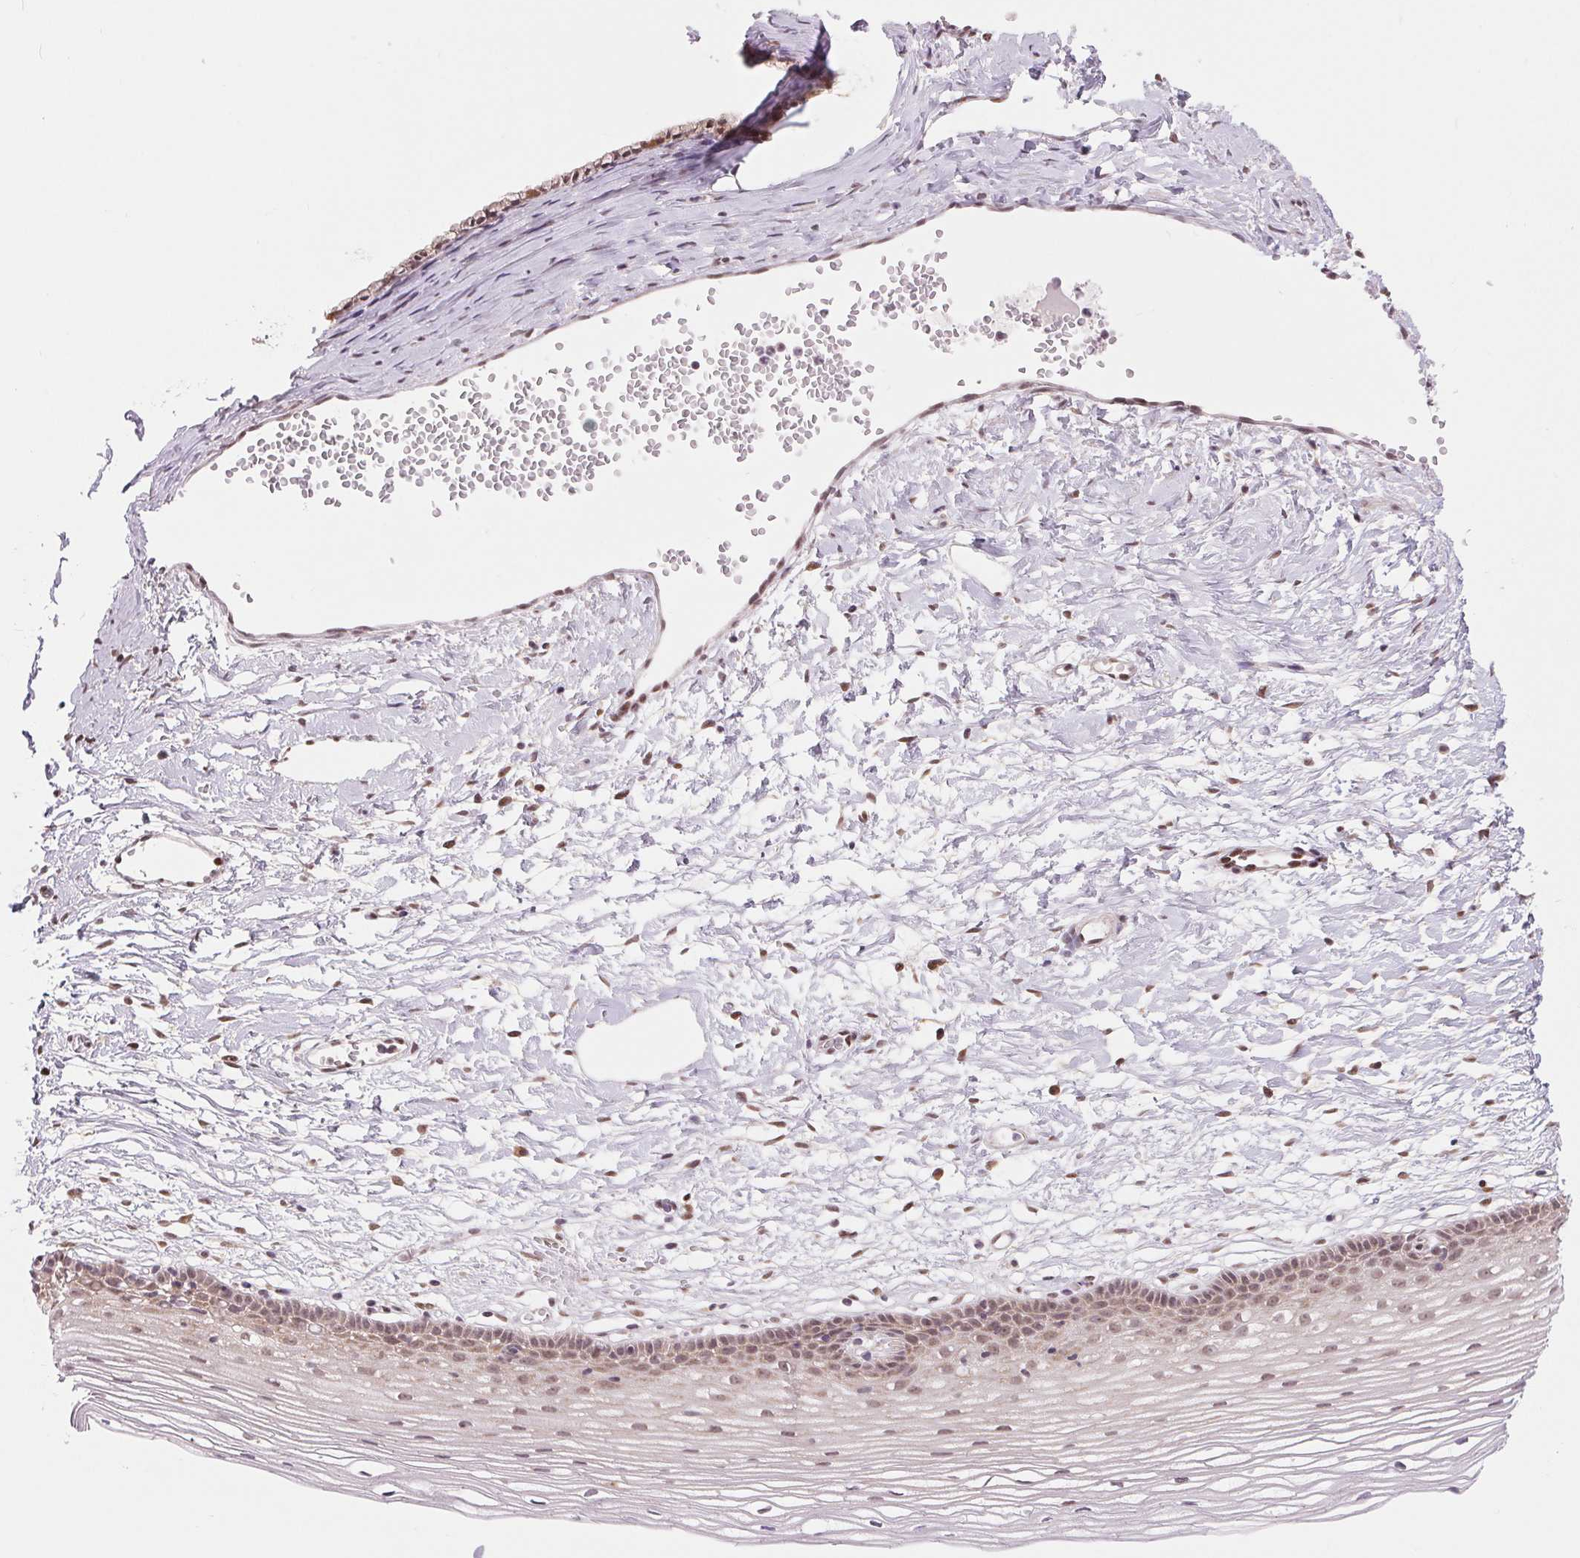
{"staining": {"intensity": "weak", "quantity": ">75%", "location": "nuclear"}, "tissue": "cervix", "cell_type": "Squamous epithelial cells", "image_type": "normal", "snomed": [{"axis": "morphology", "description": "Normal tissue, NOS"}, {"axis": "topography", "description": "Cervix"}], "caption": "DAB (3,3'-diaminobenzidine) immunohistochemical staining of unremarkable human cervix demonstrates weak nuclear protein expression in approximately >75% of squamous epithelial cells. Nuclei are stained in blue.", "gene": "ARHGAP32", "patient": {"sex": "female", "age": 40}}